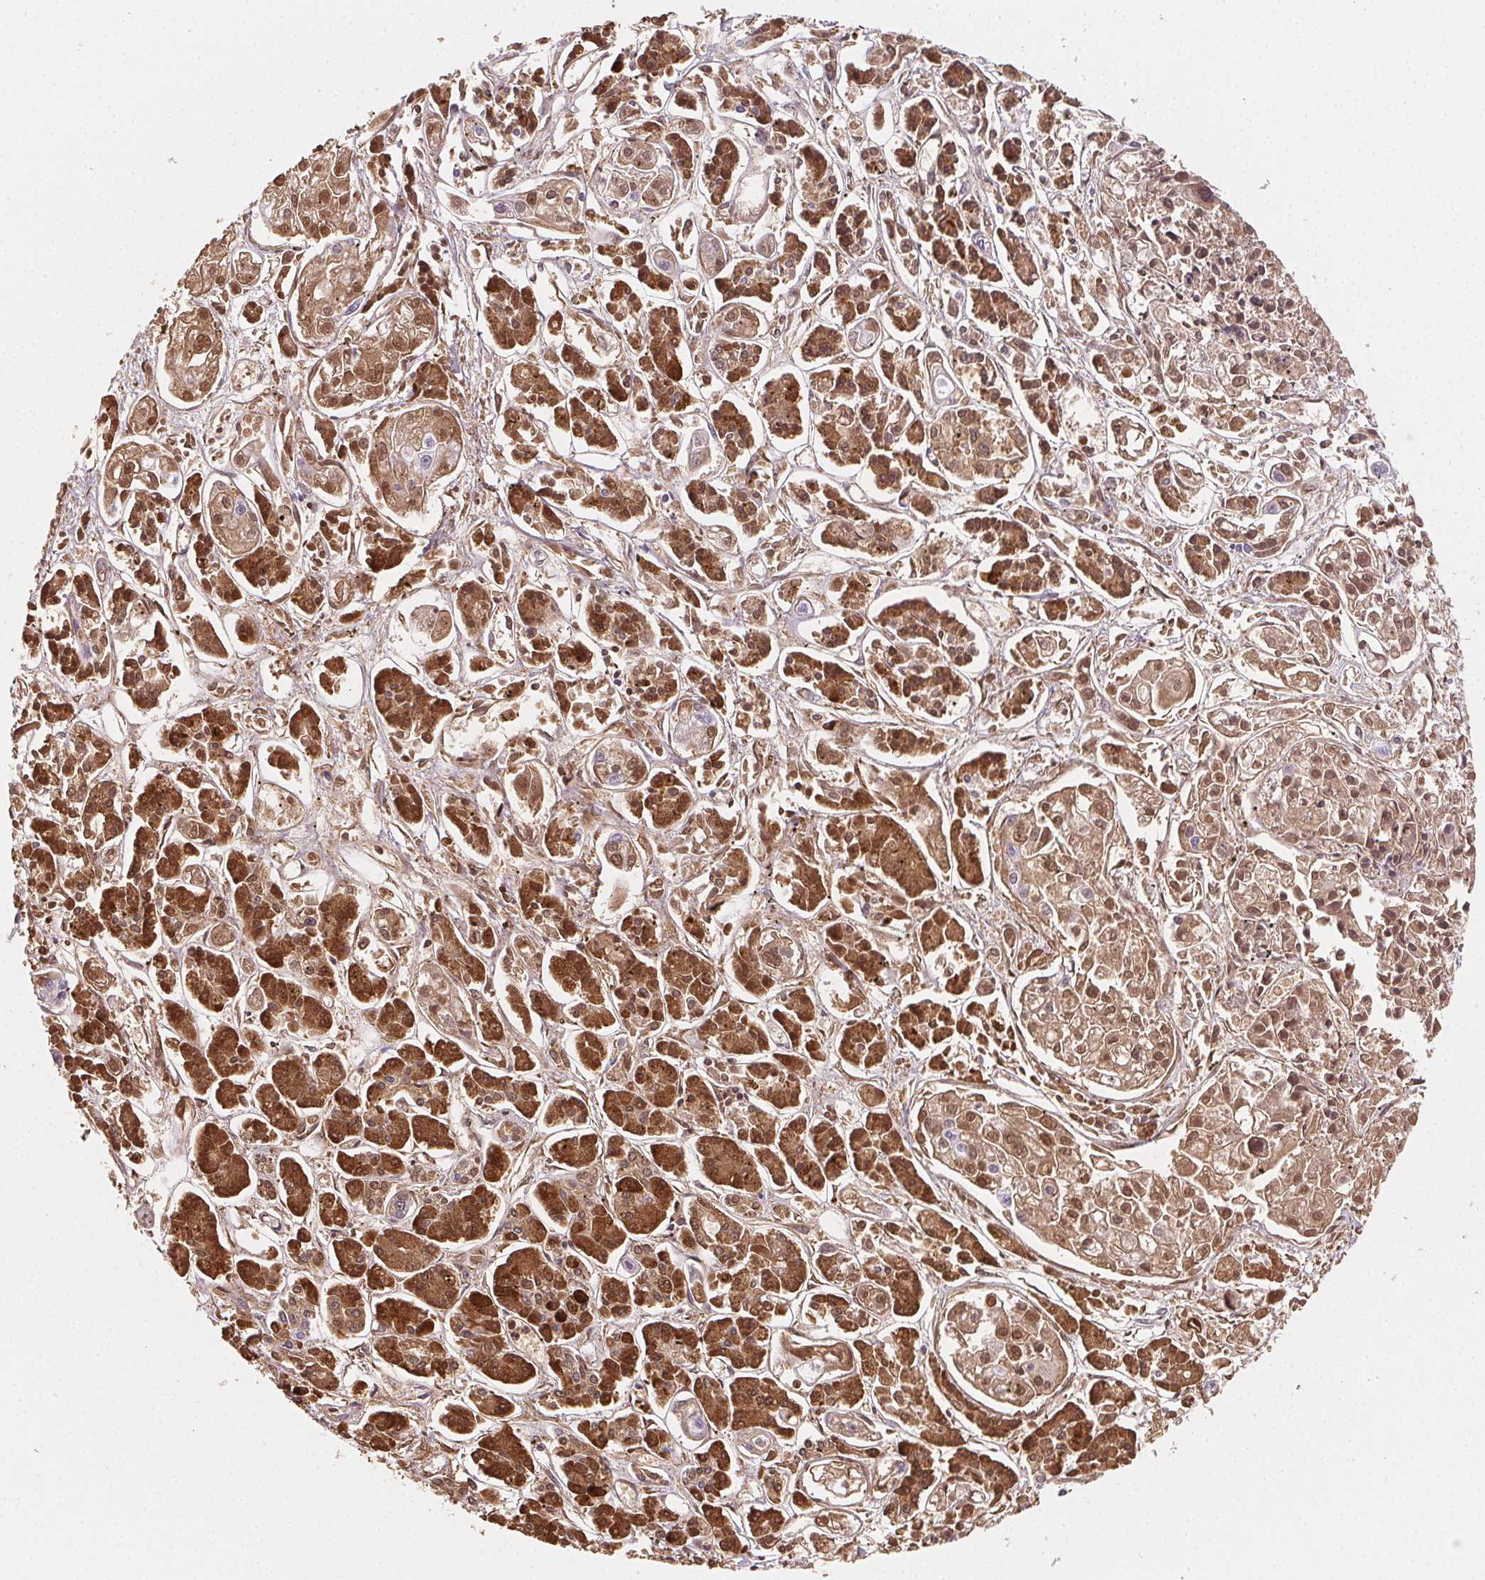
{"staining": {"intensity": "strong", "quantity": ">75%", "location": "cytoplasmic/membranous"}, "tissue": "pancreatic cancer", "cell_type": "Tumor cells", "image_type": "cancer", "snomed": [{"axis": "morphology", "description": "Adenocarcinoma, NOS"}, {"axis": "topography", "description": "Pancreas"}], "caption": "Pancreatic cancer stained with a brown dye displays strong cytoplasmic/membranous positive staining in about >75% of tumor cells.", "gene": "PRSS3", "patient": {"sex": "male", "age": 85}}